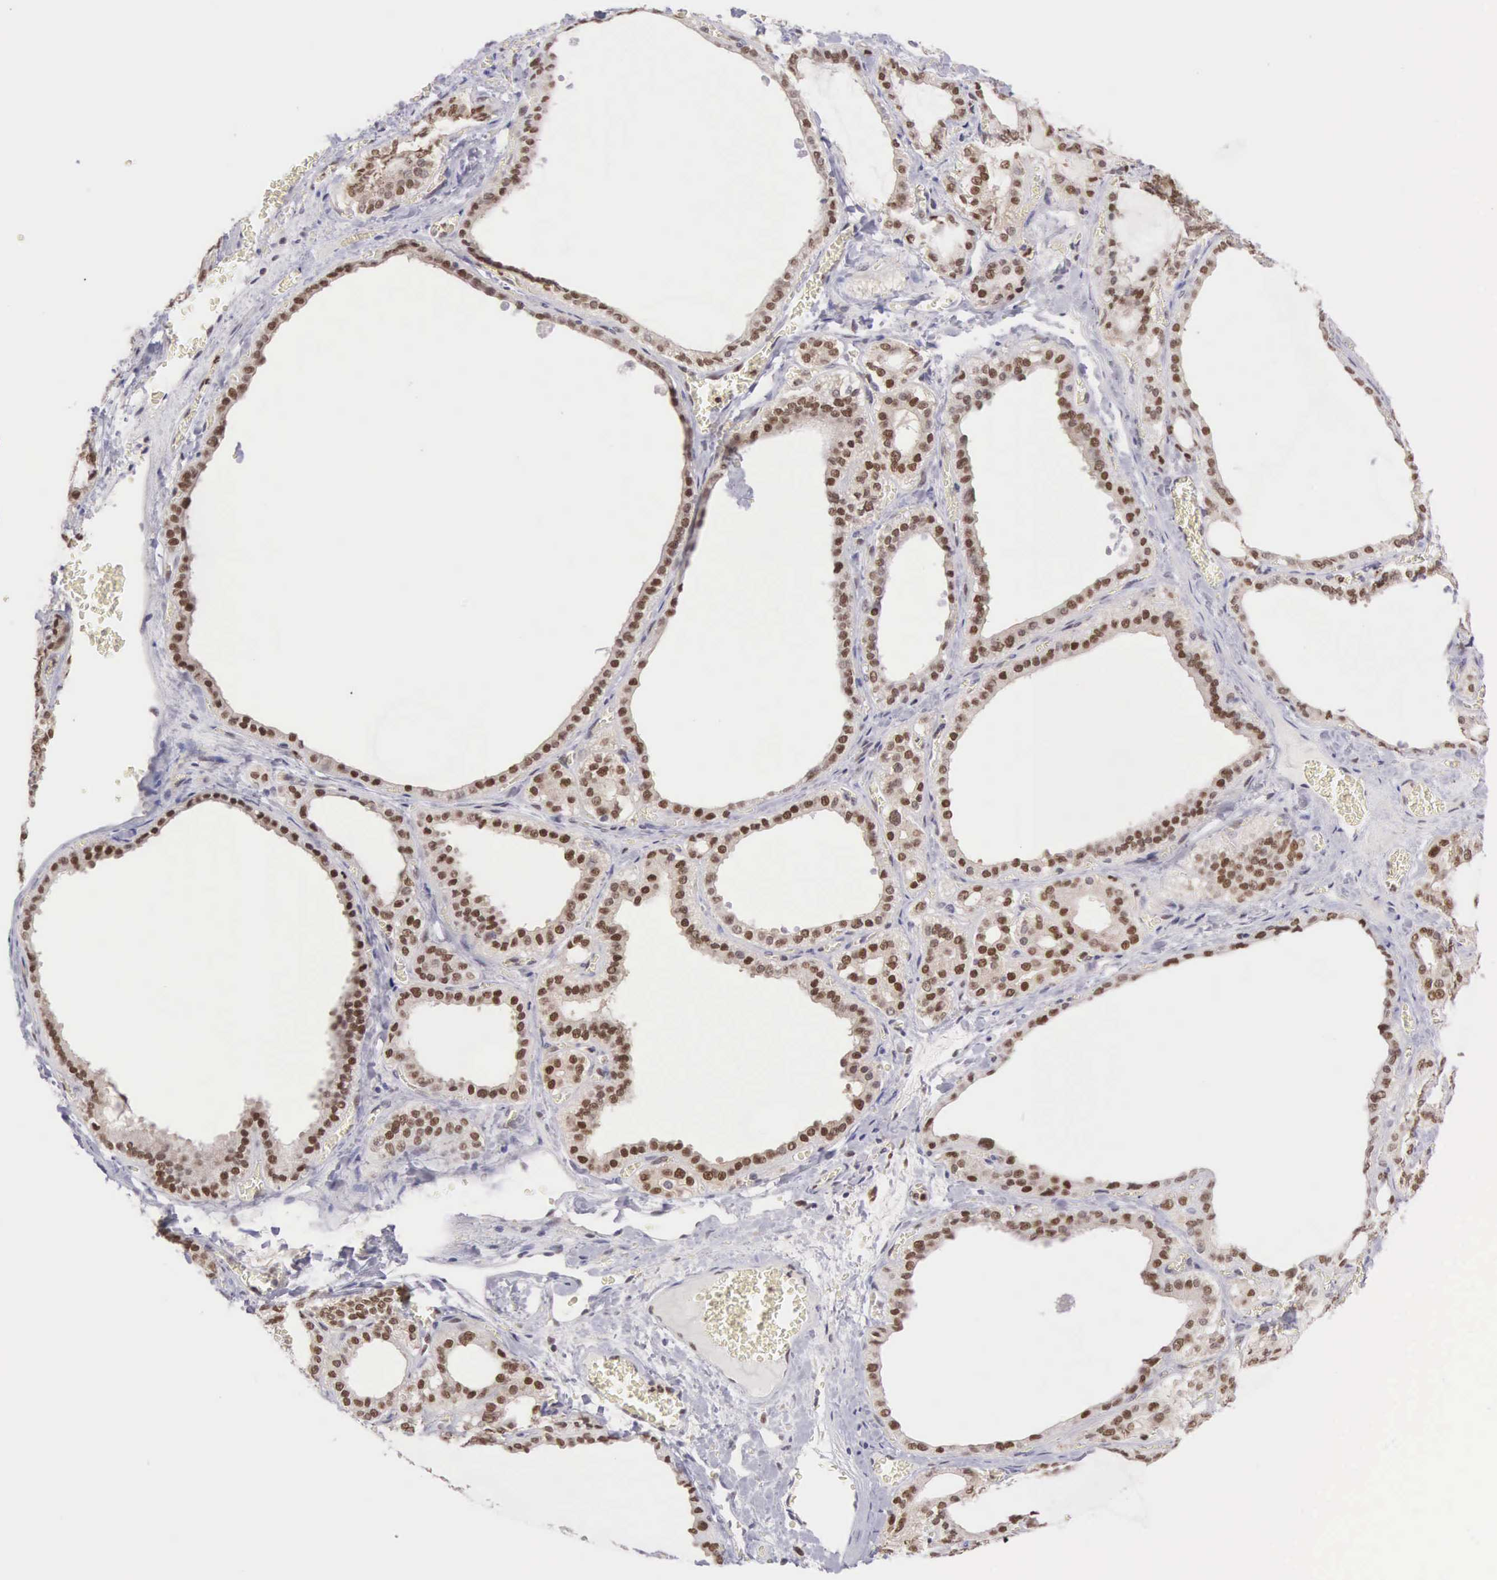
{"staining": {"intensity": "strong", "quantity": ">75%", "location": "nuclear"}, "tissue": "thyroid gland", "cell_type": "Glandular cells", "image_type": "normal", "snomed": [{"axis": "morphology", "description": "Normal tissue, NOS"}, {"axis": "topography", "description": "Thyroid gland"}], "caption": "A brown stain highlights strong nuclear staining of a protein in glandular cells of normal human thyroid gland. (IHC, brightfield microscopy, high magnification).", "gene": "GRK3", "patient": {"sex": "female", "age": 55}}